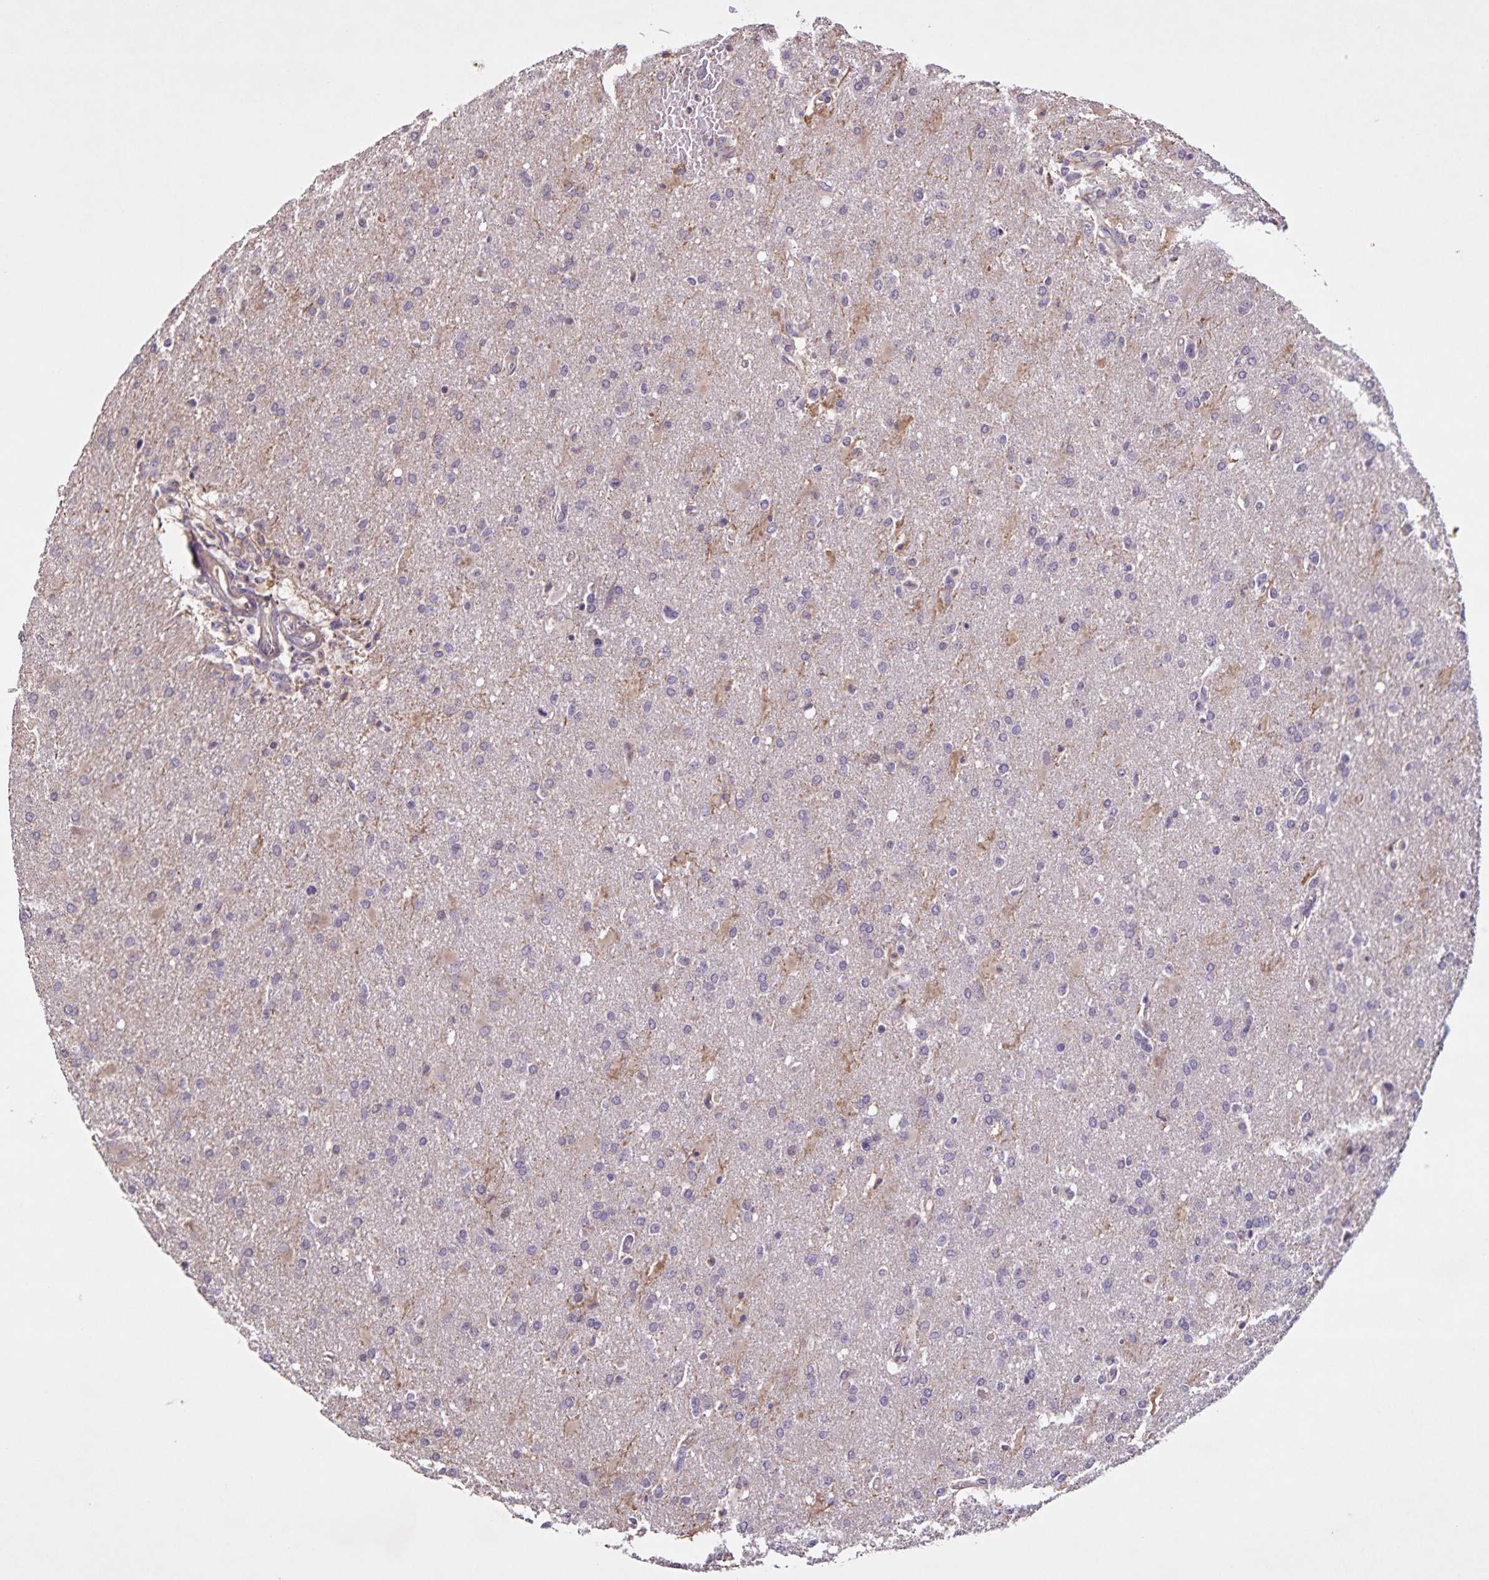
{"staining": {"intensity": "negative", "quantity": "none", "location": "none"}, "tissue": "glioma", "cell_type": "Tumor cells", "image_type": "cancer", "snomed": [{"axis": "morphology", "description": "Glioma, malignant, High grade"}, {"axis": "topography", "description": "Brain"}], "caption": "Immunohistochemical staining of malignant glioma (high-grade) displays no significant positivity in tumor cells.", "gene": "GDF2", "patient": {"sex": "male", "age": 68}}